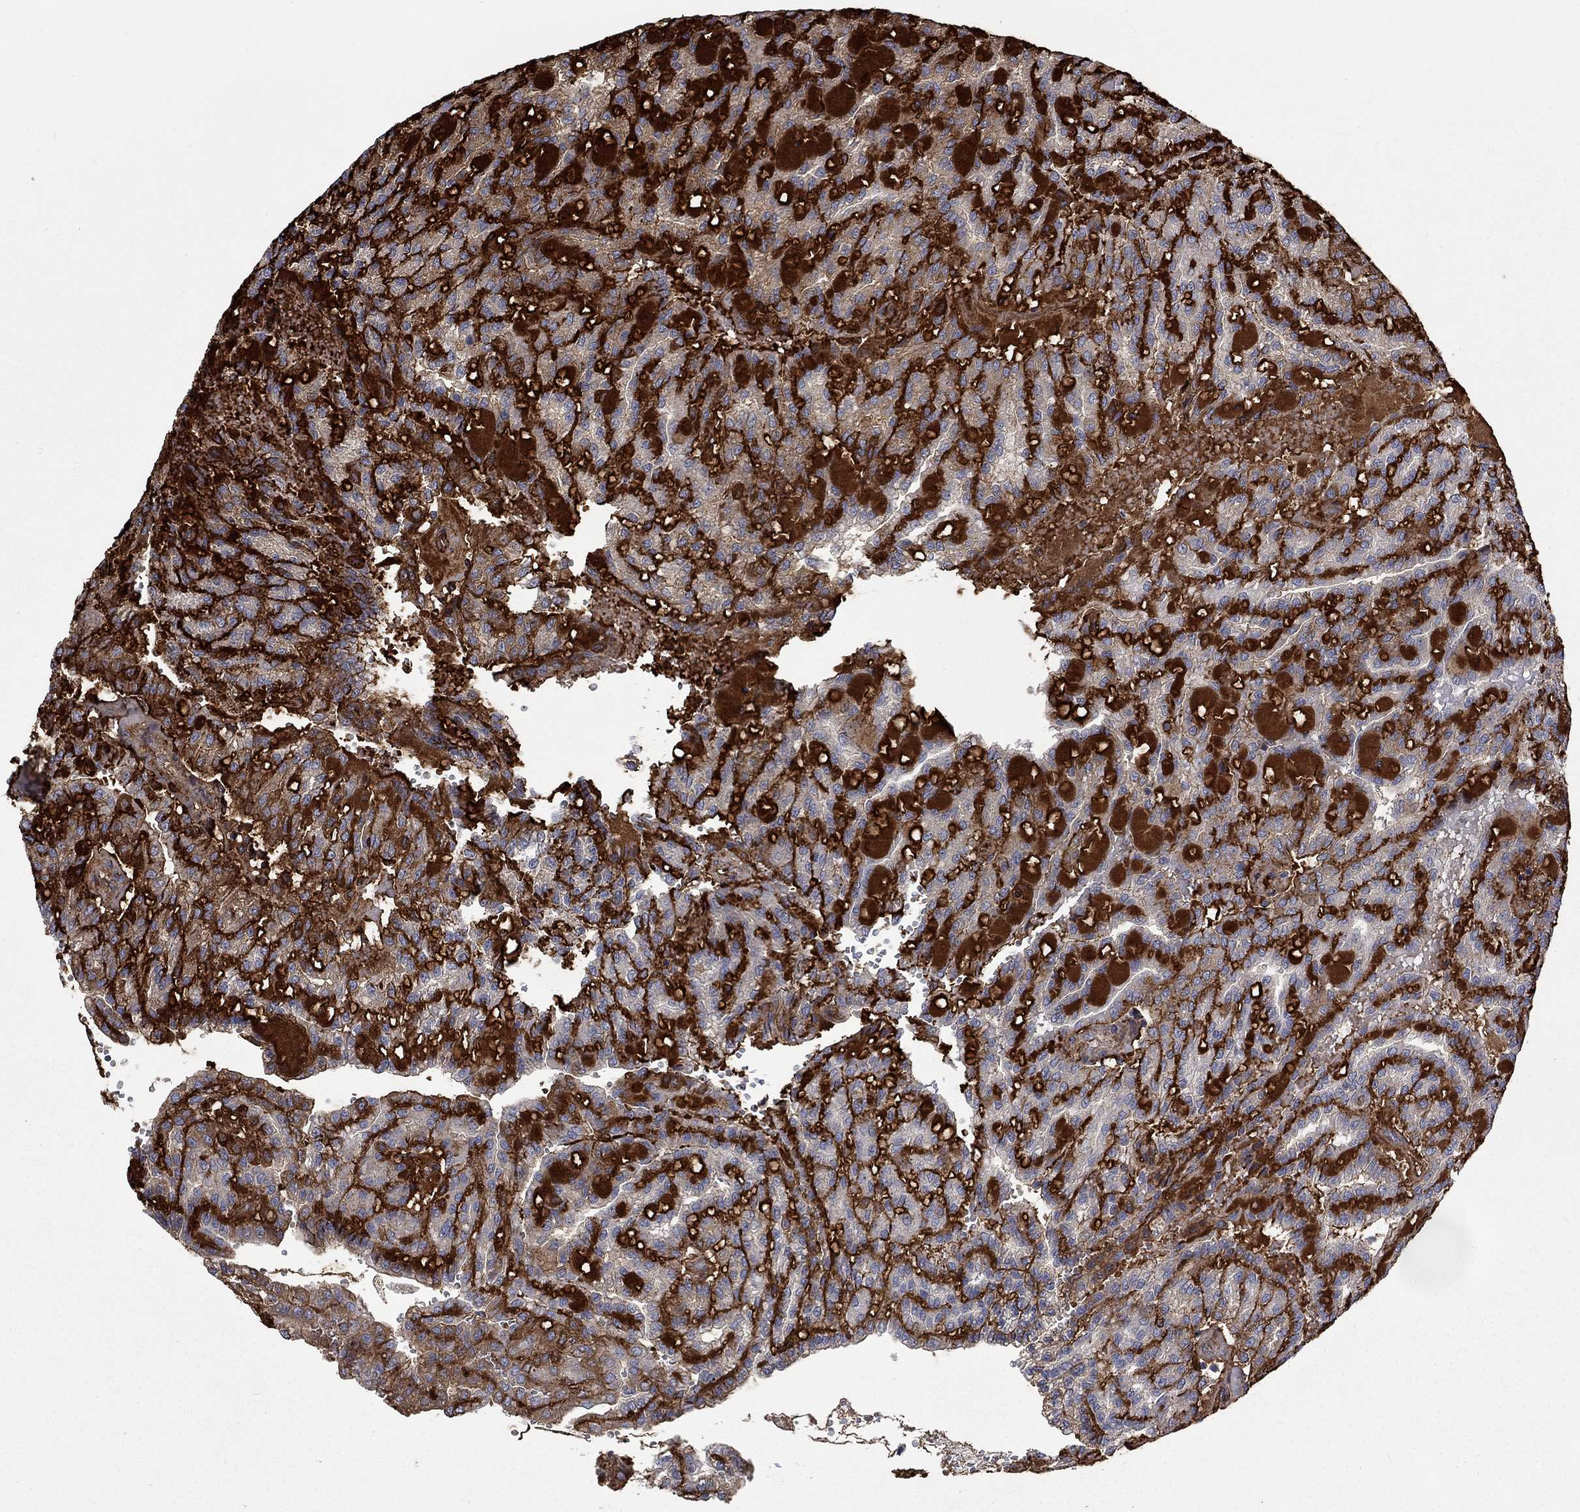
{"staining": {"intensity": "negative", "quantity": "none", "location": "none"}, "tissue": "renal cancer", "cell_type": "Tumor cells", "image_type": "cancer", "snomed": [{"axis": "morphology", "description": "Adenocarcinoma, NOS"}, {"axis": "topography", "description": "Kidney"}], "caption": "The micrograph shows no staining of tumor cells in adenocarcinoma (renal).", "gene": "VCAN", "patient": {"sex": "male", "age": 63}}